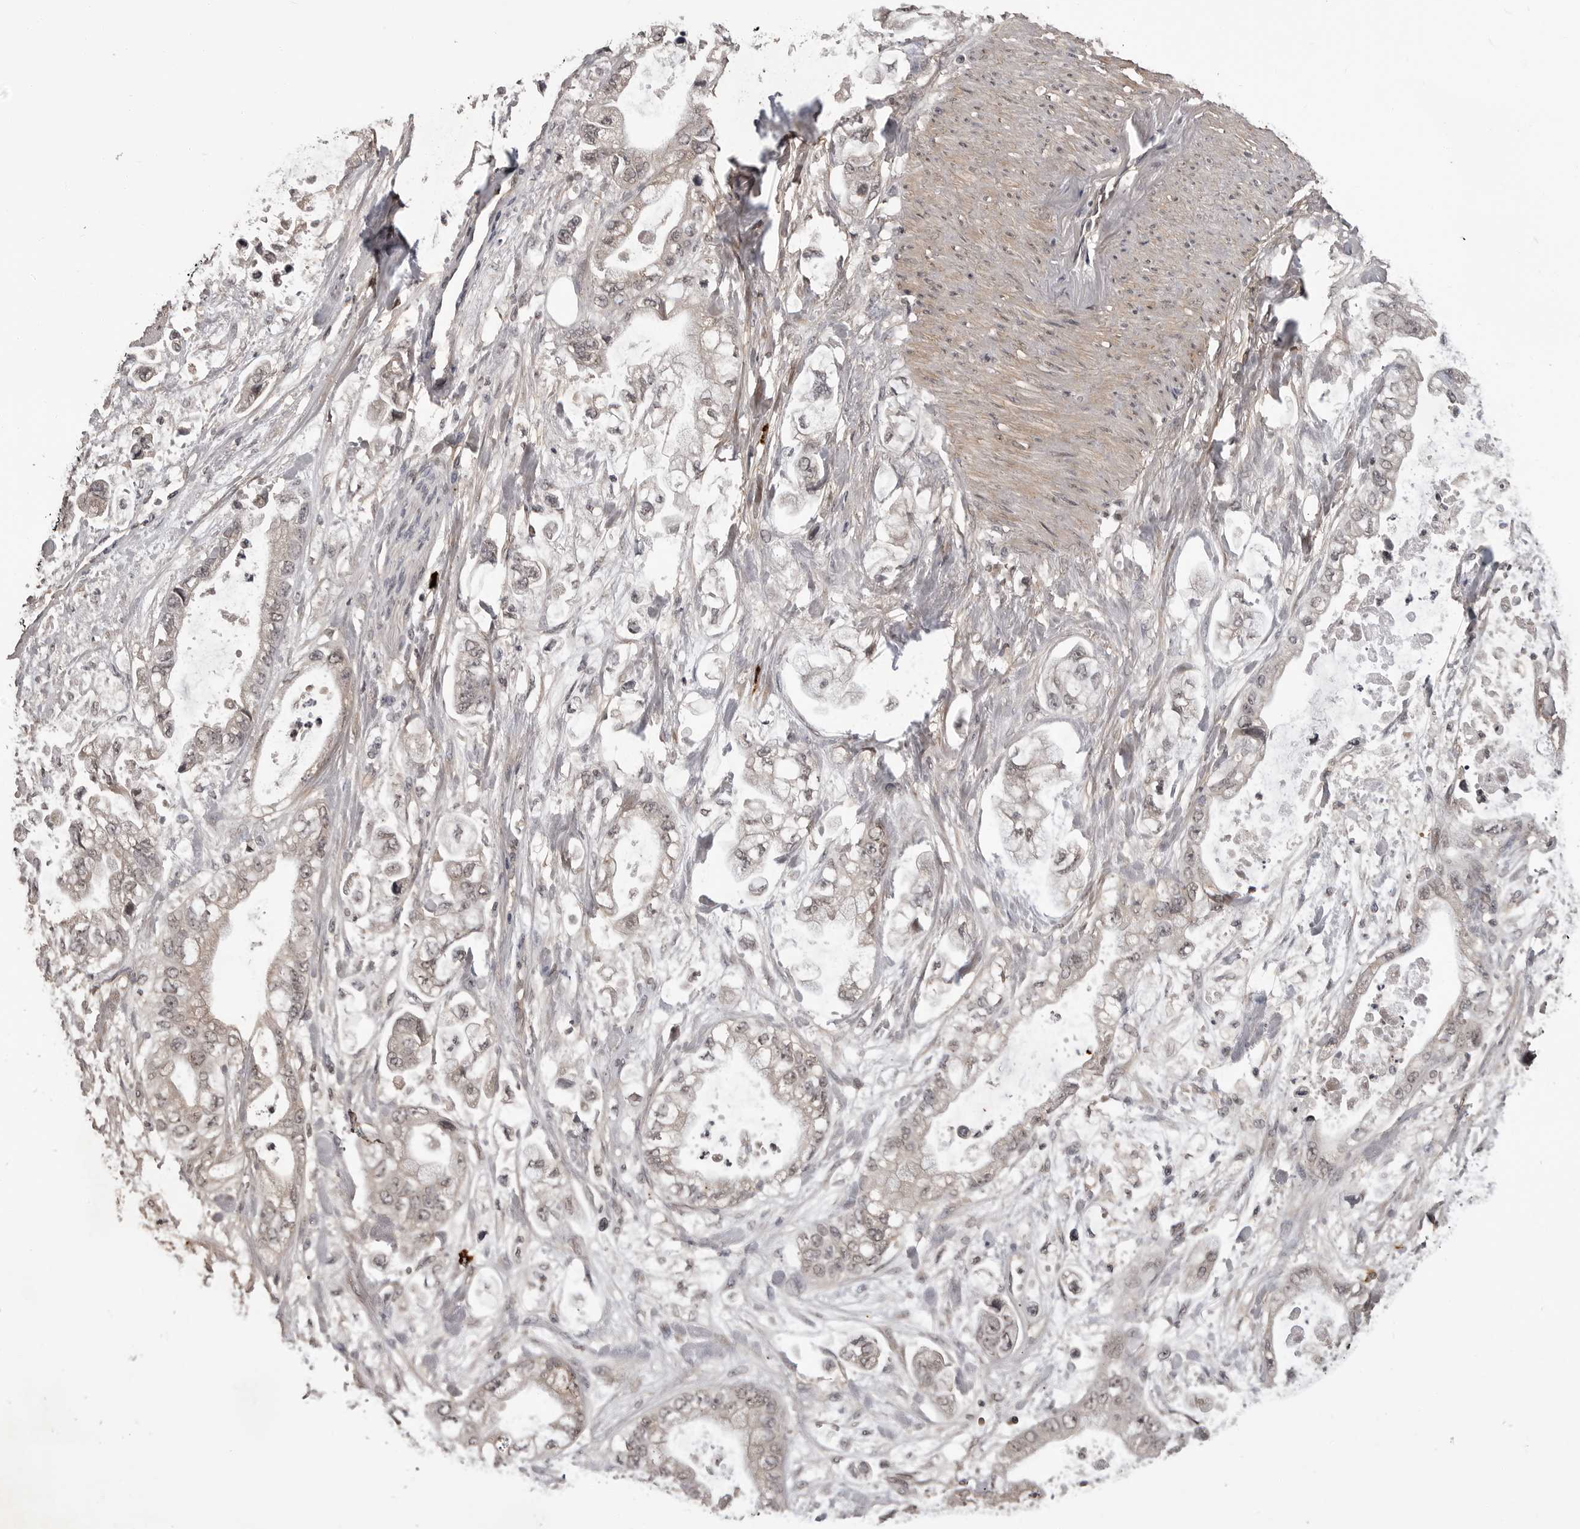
{"staining": {"intensity": "weak", "quantity": ">75%", "location": "nuclear"}, "tissue": "stomach cancer", "cell_type": "Tumor cells", "image_type": "cancer", "snomed": [{"axis": "morphology", "description": "Normal tissue, NOS"}, {"axis": "morphology", "description": "Adenocarcinoma, NOS"}, {"axis": "topography", "description": "Stomach"}], "caption": "Adenocarcinoma (stomach) was stained to show a protein in brown. There is low levels of weak nuclear positivity in approximately >75% of tumor cells. Using DAB (brown) and hematoxylin (blue) stains, captured at high magnification using brightfield microscopy.", "gene": "IL24", "patient": {"sex": "male", "age": 62}}